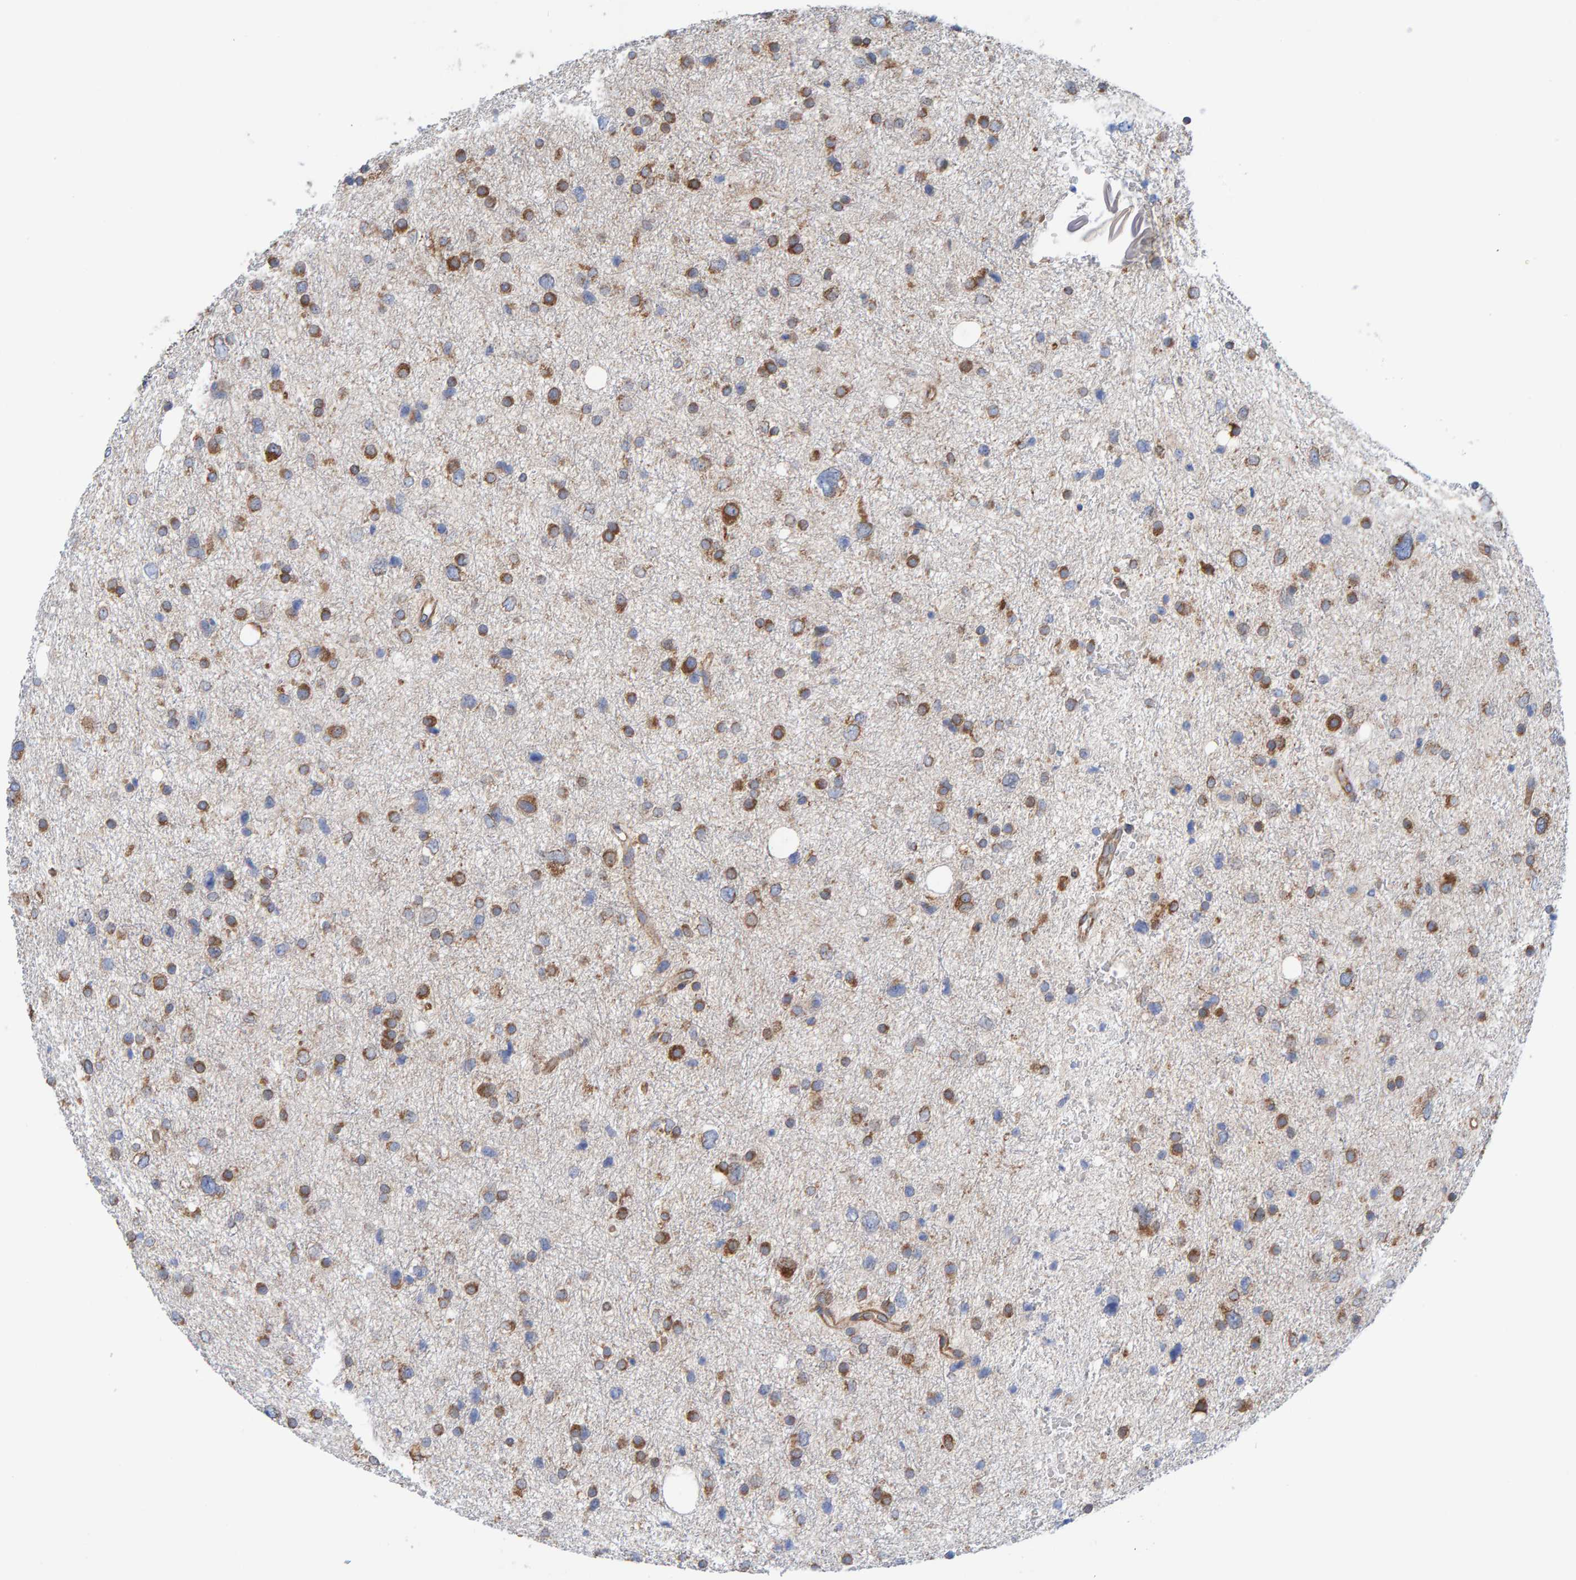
{"staining": {"intensity": "moderate", "quantity": ">75%", "location": "cytoplasmic/membranous"}, "tissue": "glioma", "cell_type": "Tumor cells", "image_type": "cancer", "snomed": [{"axis": "morphology", "description": "Glioma, malignant, Low grade"}, {"axis": "topography", "description": "Brain"}], "caption": "High-magnification brightfield microscopy of malignant low-grade glioma stained with DAB (3,3'-diaminobenzidine) (brown) and counterstained with hematoxylin (blue). tumor cells exhibit moderate cytoplasmic/membranous positivity is identified in about>75% of cells.", "gene": "CDK5RAP3", "patient": {"sex": "female", "age": 37}}